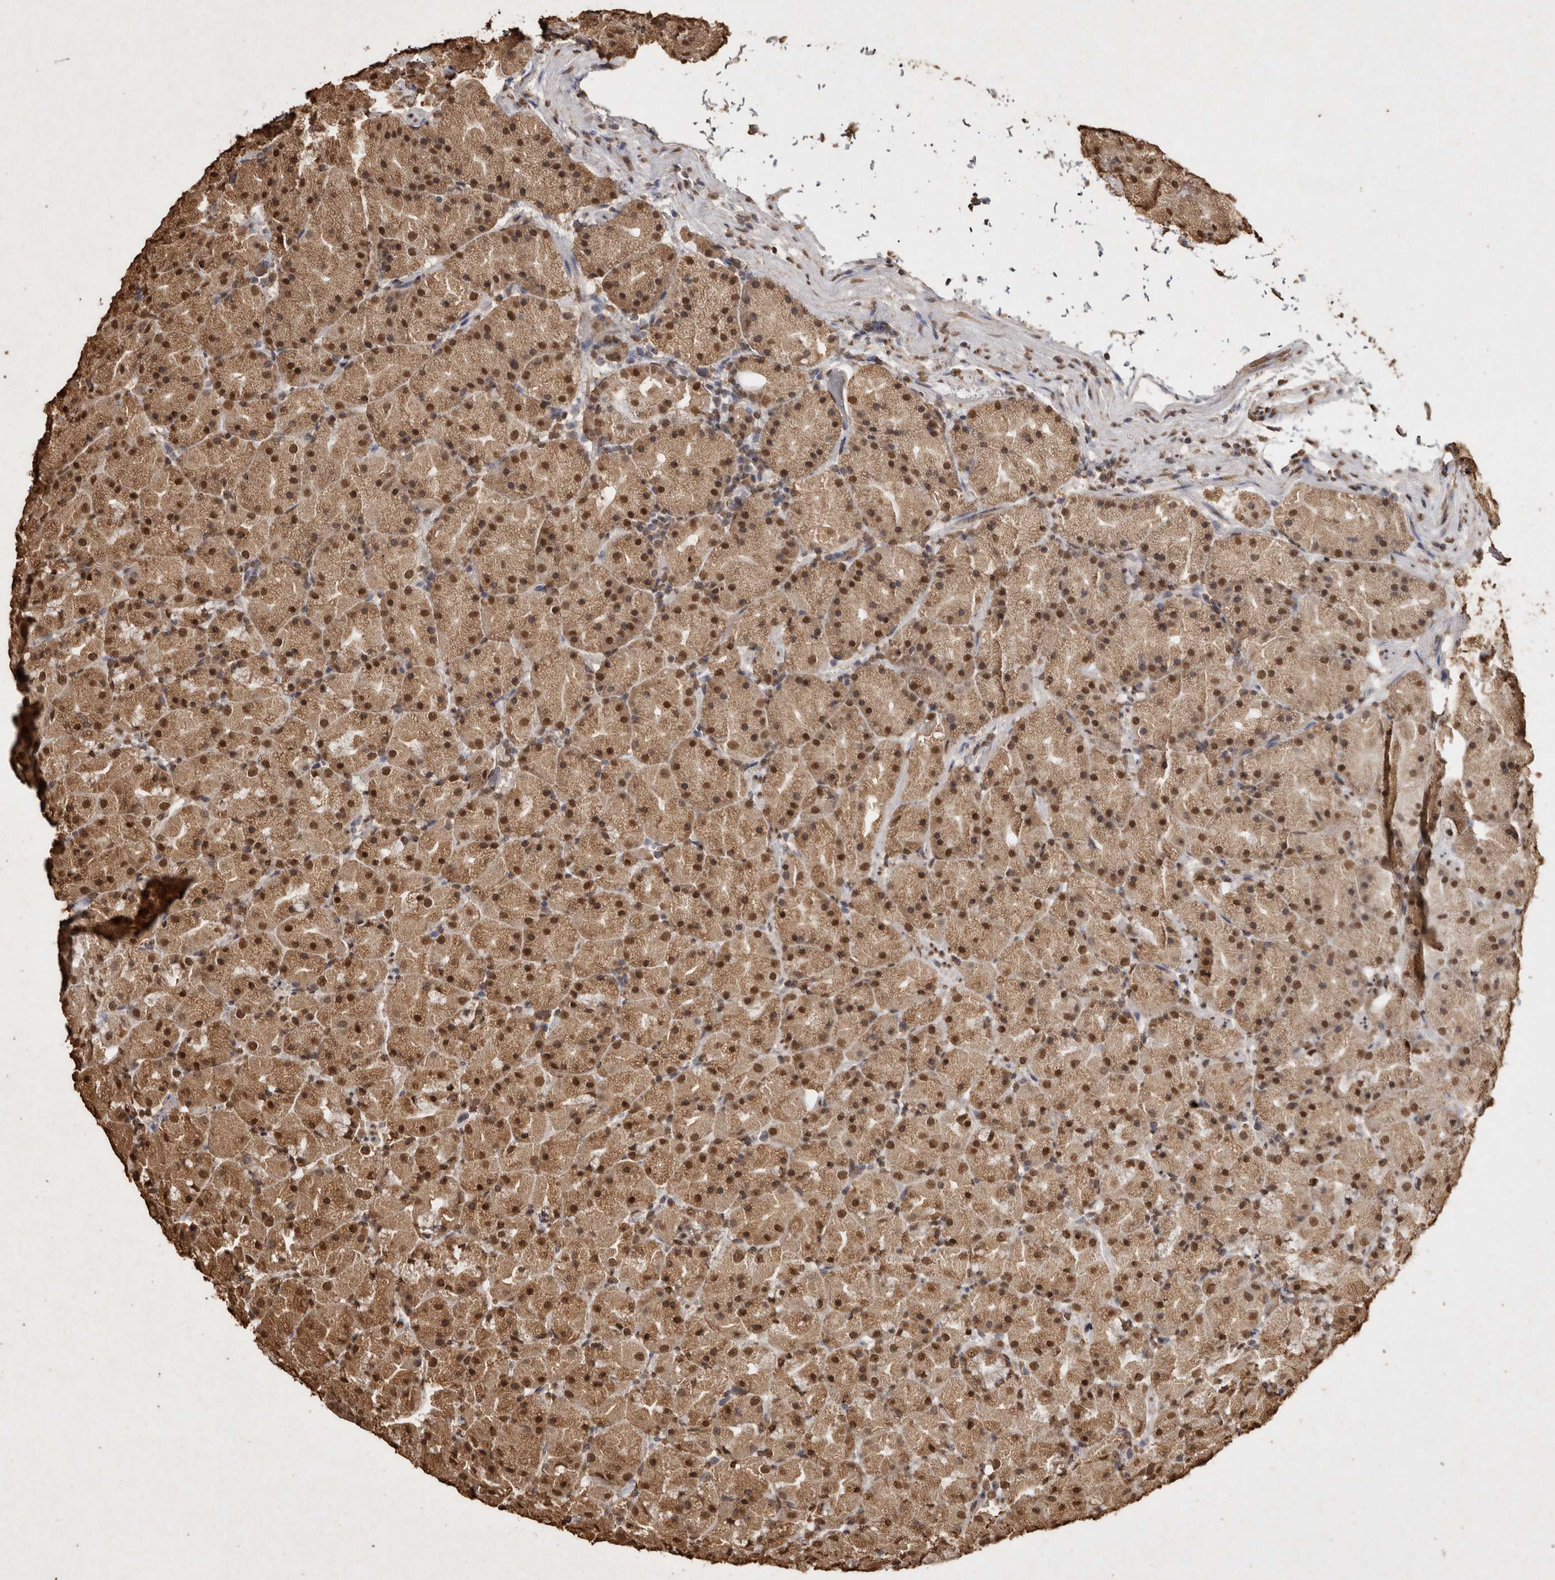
{"staining": {"intensity": "strong", "quantity": ">75%", "location": "cytoplasmic/membranous,nuclear"}, "tissue": "stomach", "cell_type": "Glandular cells", "image_type": "normal", "snomed": [{"axis": "morphology", "description": "Normal tissue, NOS"}, {"axis": "topography", "description": "Stomach, upper"}, {"axis": "topography", "description": "Stomach"}], "caption": "Strong cytoplasmic/membranous,nuclear staining is seen in about >75% of glandular cells in unremarkable stomach. Using DAB (brown) and hematoxylin (blue) stains, captured at high magnification using brightfield microscopy.", "gene": "FSTL3", "patient": {"sex": "male", "age": 48}}